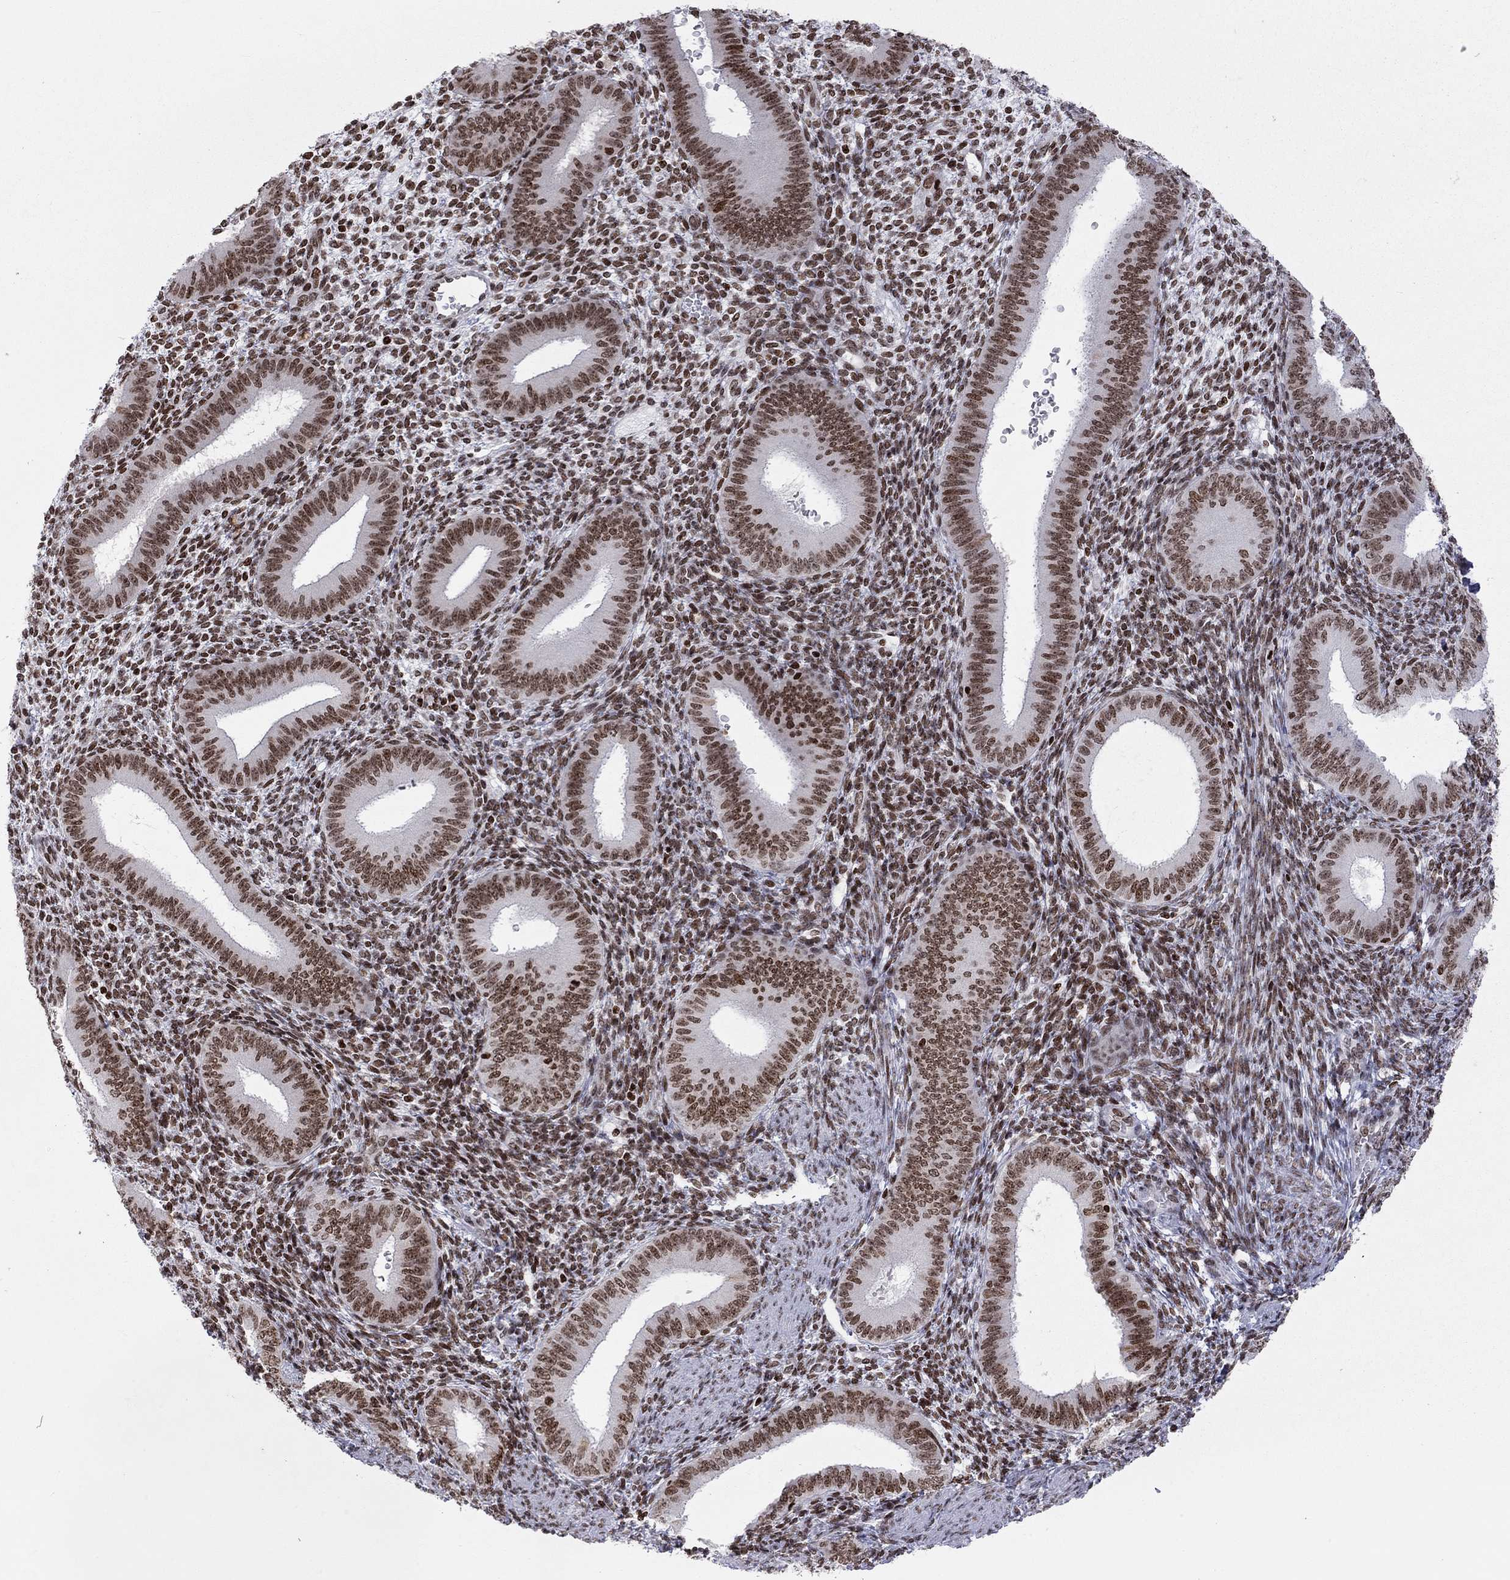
{"staining": {"intensity": "moderate", "quantity": ">75%", "location": "nuclear"}, "tissue": "endometrium", "cell_type": "Cells in endometrial stroma", "image_type": "normal", "snomed": [{"axis": "morphology", "description": "Normal tissue, NOS"}, {"axis": "topography", "description": "Endometrium"}], "caption": "Protein positivity by immunohistochemistry (IHC) displays moderate nuclear staining in about >75% of cells in endometrial stroma in normal endometrium.", "gene": "H2AX", "patient": {"sex": "female", "age": 39}}